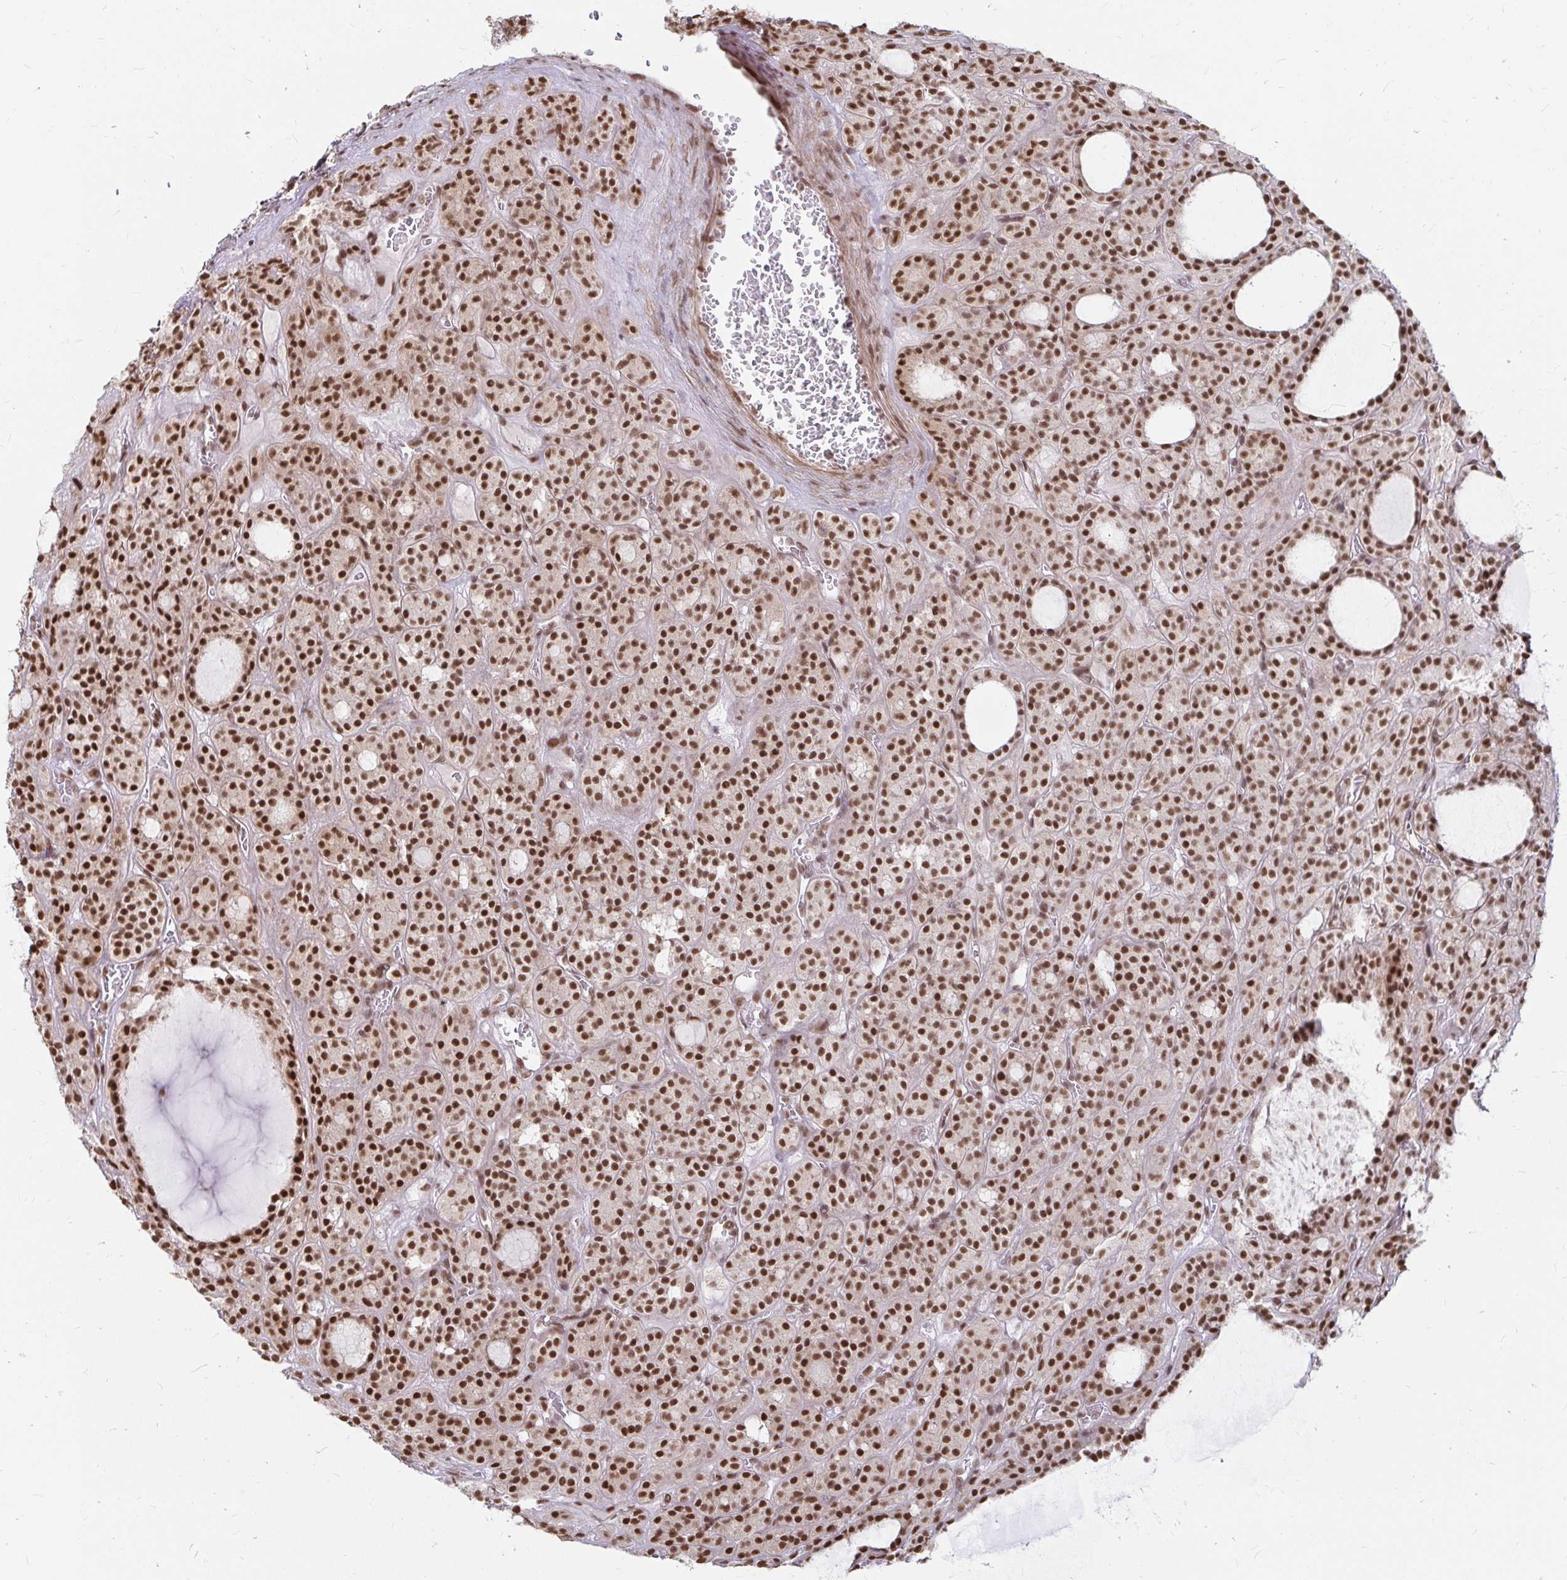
{"staining": {"intensity": "strong", "quantity": ">75%", "location": "nuclear"}, "tissue": "thyroid cancer", "cell_type": "Tumor cells", "image_type": "cancer", "snomed": [{"axis": "morphology", "description": "Follicular adenoma carcinoma, NOS"}, {"axis": "topography", "description": "Thyroid gland"}], "caption": "Immunohistochemical staining of follicular adenoma carcinoma (thyroid) exhibits high levels of strong nuclear staining in approximately >75% of tumor cells.", "gene": "HNRNPU", "patient": {"sex": "female", "age": 63}}